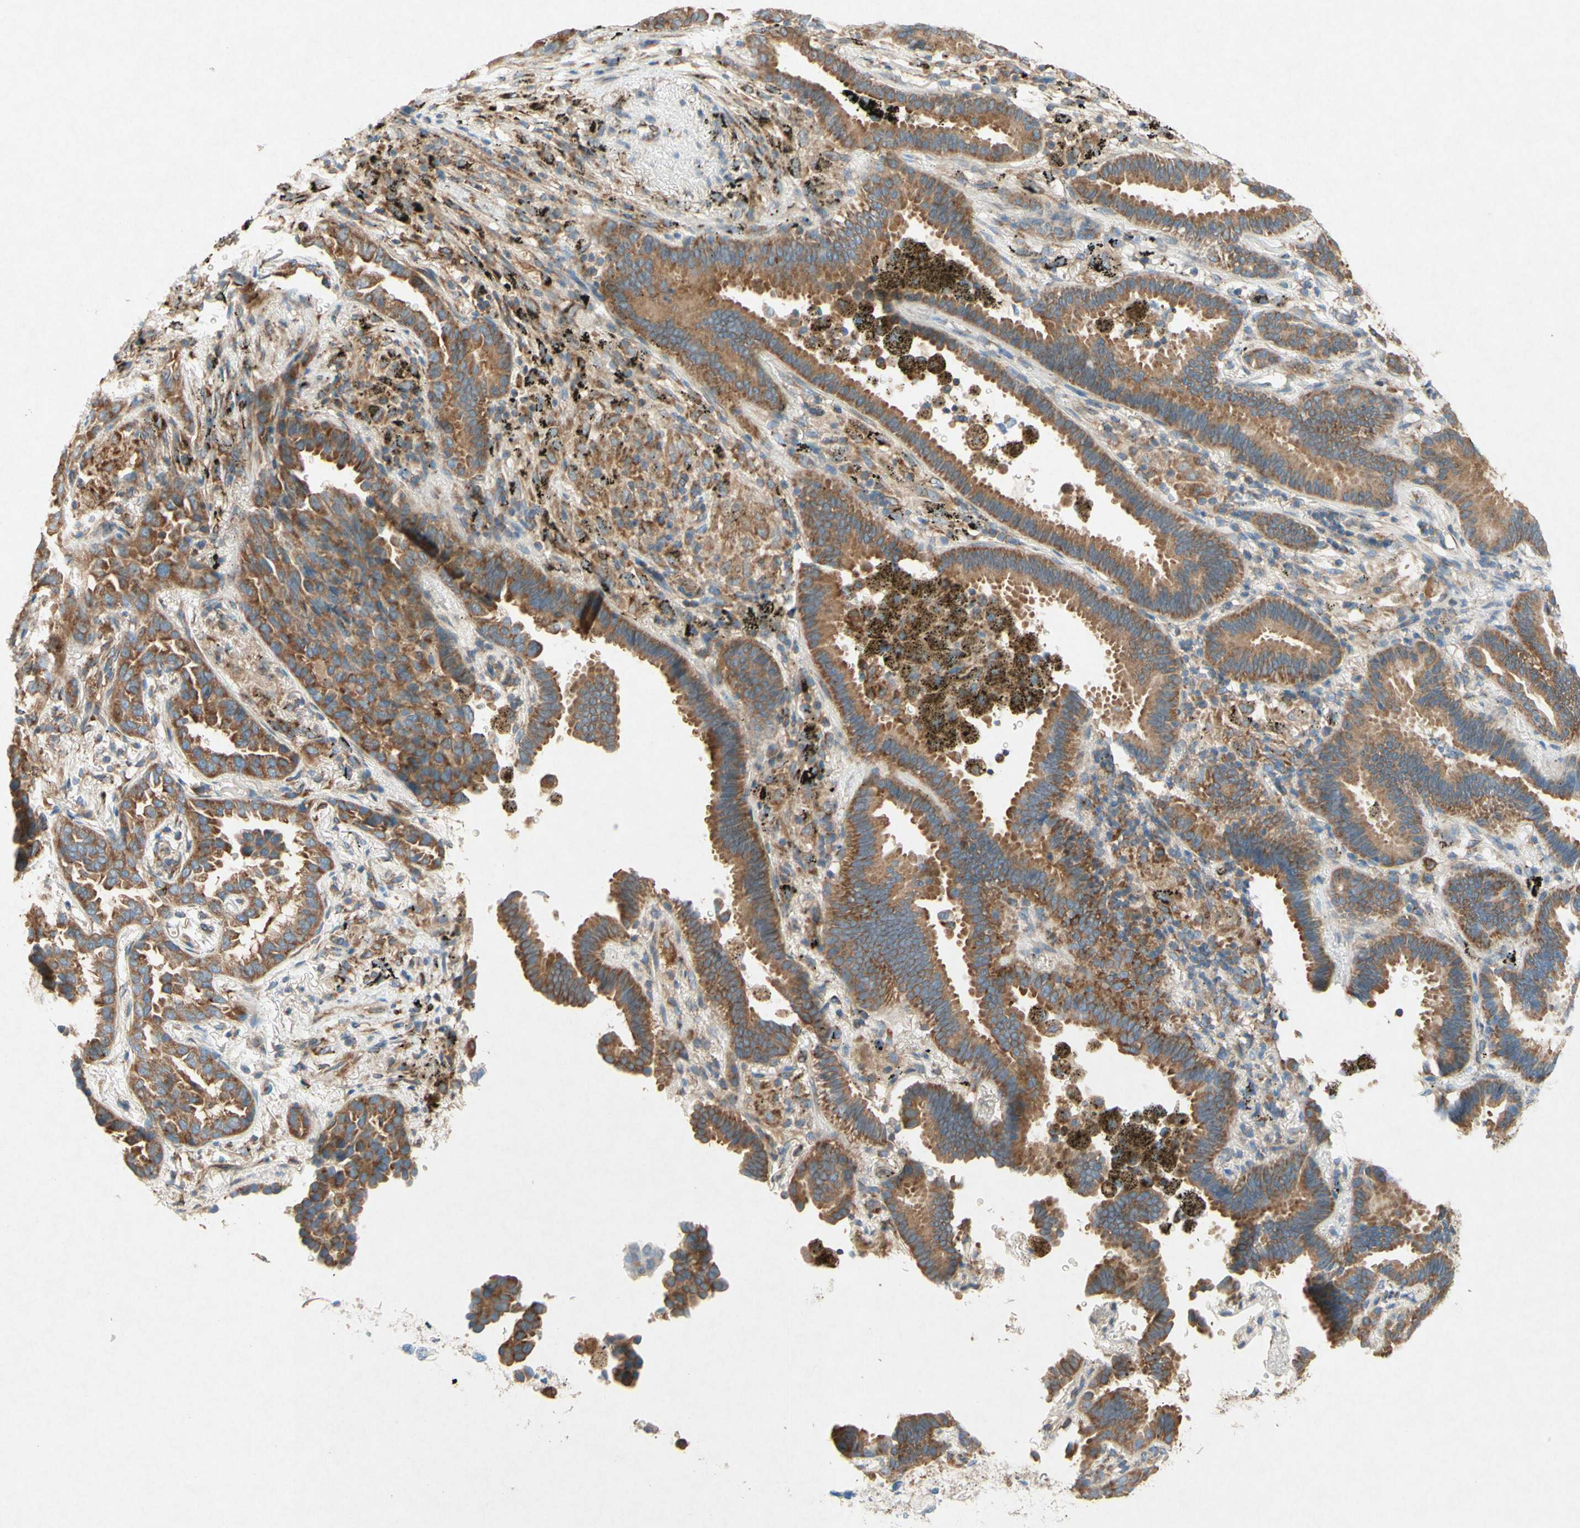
{"staining": {"intensity": "moderate", "quantity": ">75%", "location": "cytoplasmic/membranous"}, "tissue": "lung cancer", "cell_type": "Tumor cells", "image_type": "cancer", "snomed": [{"axis": "morphology", "description": "Normal tissue, NOS"}, {"axis": "morphology", "description": "Adenocarcinoma, NOS"}, {"axis": "topography", "description": "Lung"}], "caption": "Immunohistochemistry (IHC) staining of lung cancer (adenocarcinoma), which reveals medium levels of moderate cytoplasmic/membranous staining in approximately >75% of tumor cells indicating moderate cytoplasmic/membranous protein expression. The staining was performed using DAB (brown) for protein detection and nuclei were counterstained in hematoxylin (blue).", "gene": "PABPC1", "patient": {"sex": "male", "age": 59}}